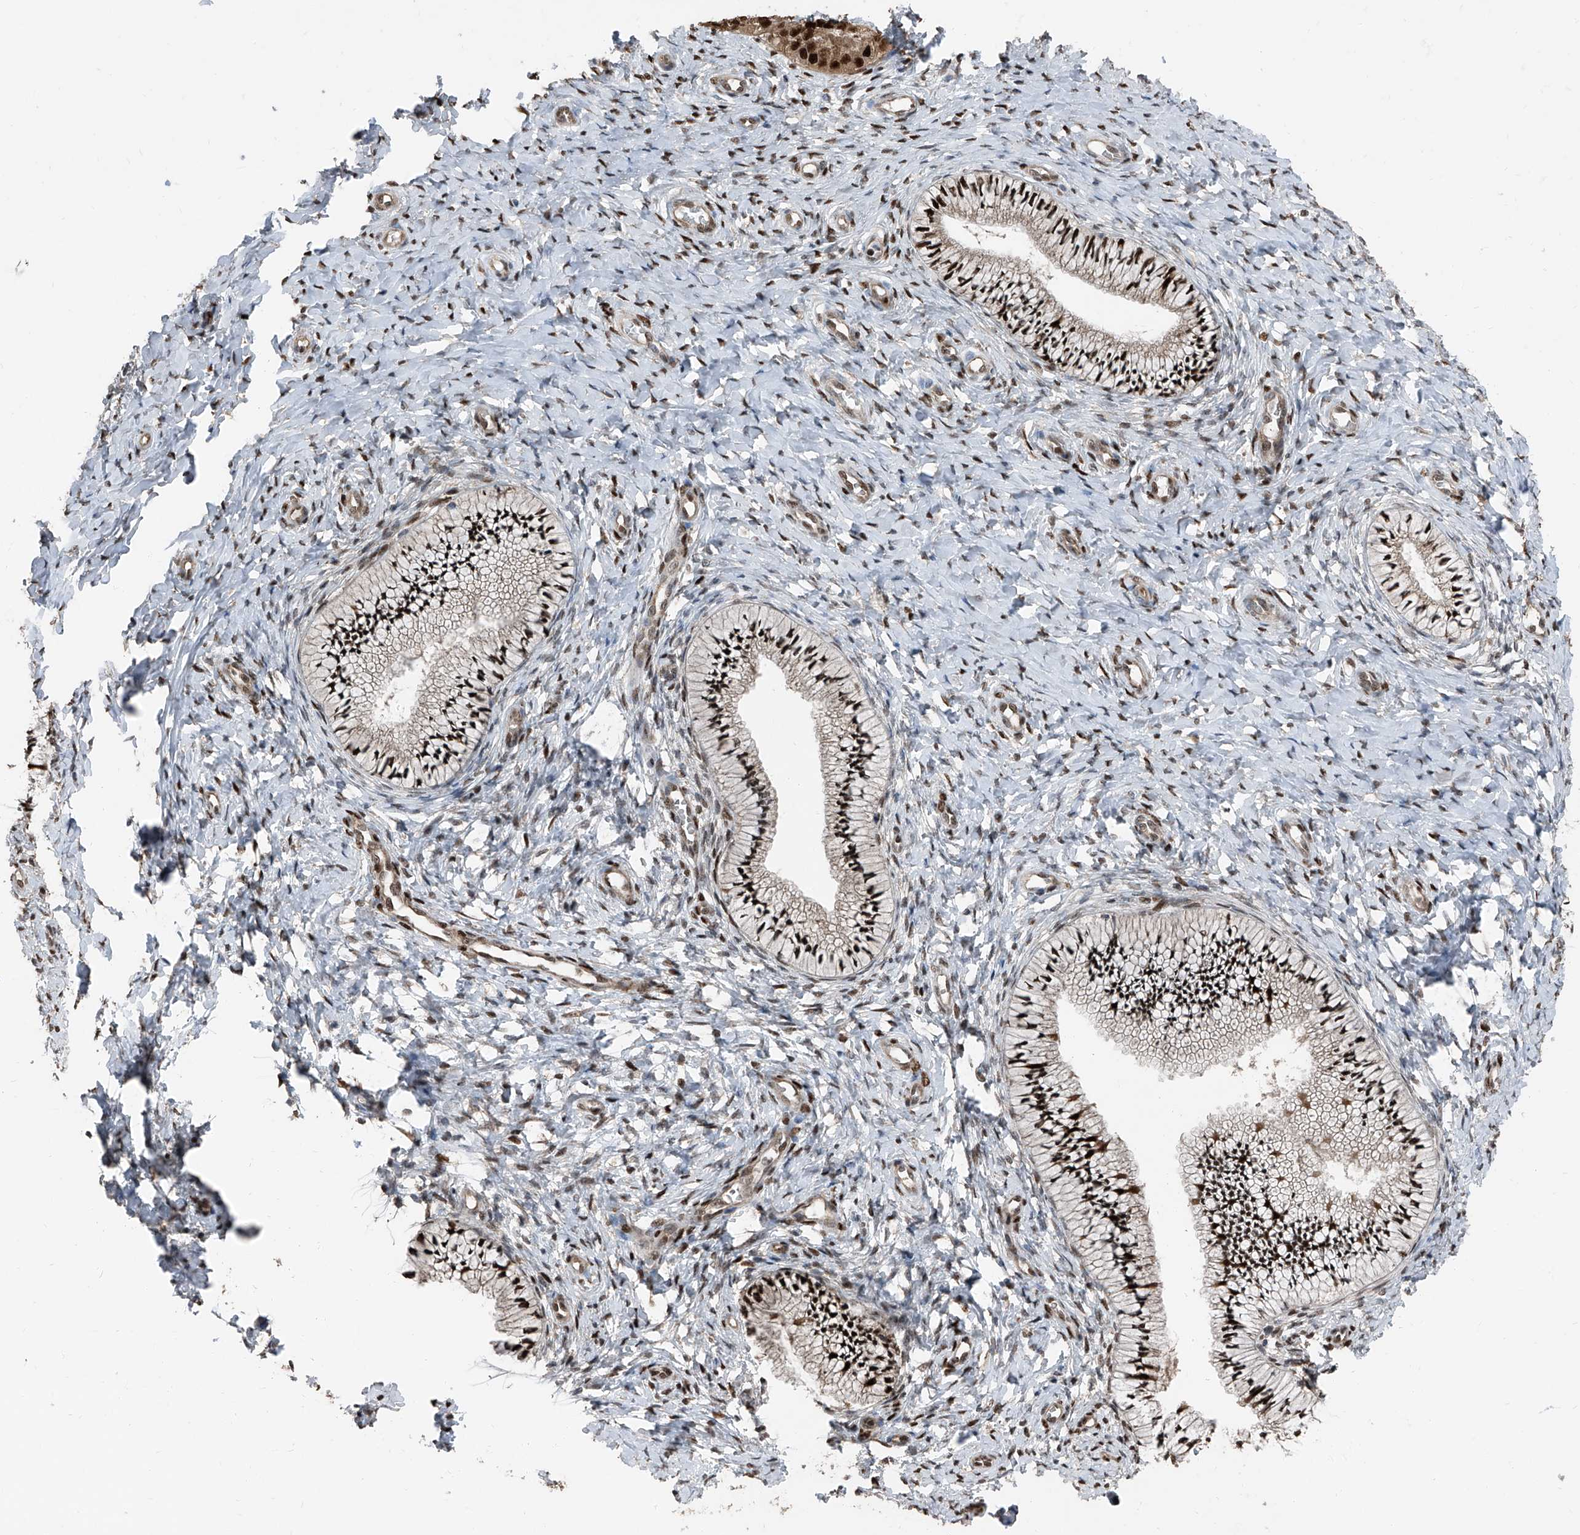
{"staining": {"intensity": "strong", "quantity": ">75%", "location": "nuclear"}, "tissue": "cervix", "cell_type": "Glandular cells", "image_type": "normal", "snomed": [{"axis": "morphology", "description": "Normal tissue, NOS"}, {"axis": "topography", "description": "Cervix"}], "caption": "Approximately >75% of glandular cells in unremarkable human cervix demonstrate strong nuclear protein staining as visualized by brown immunohistochemical staining.", "gene": "FKBP5", "patient": {"sex": "female", "age": 36}}